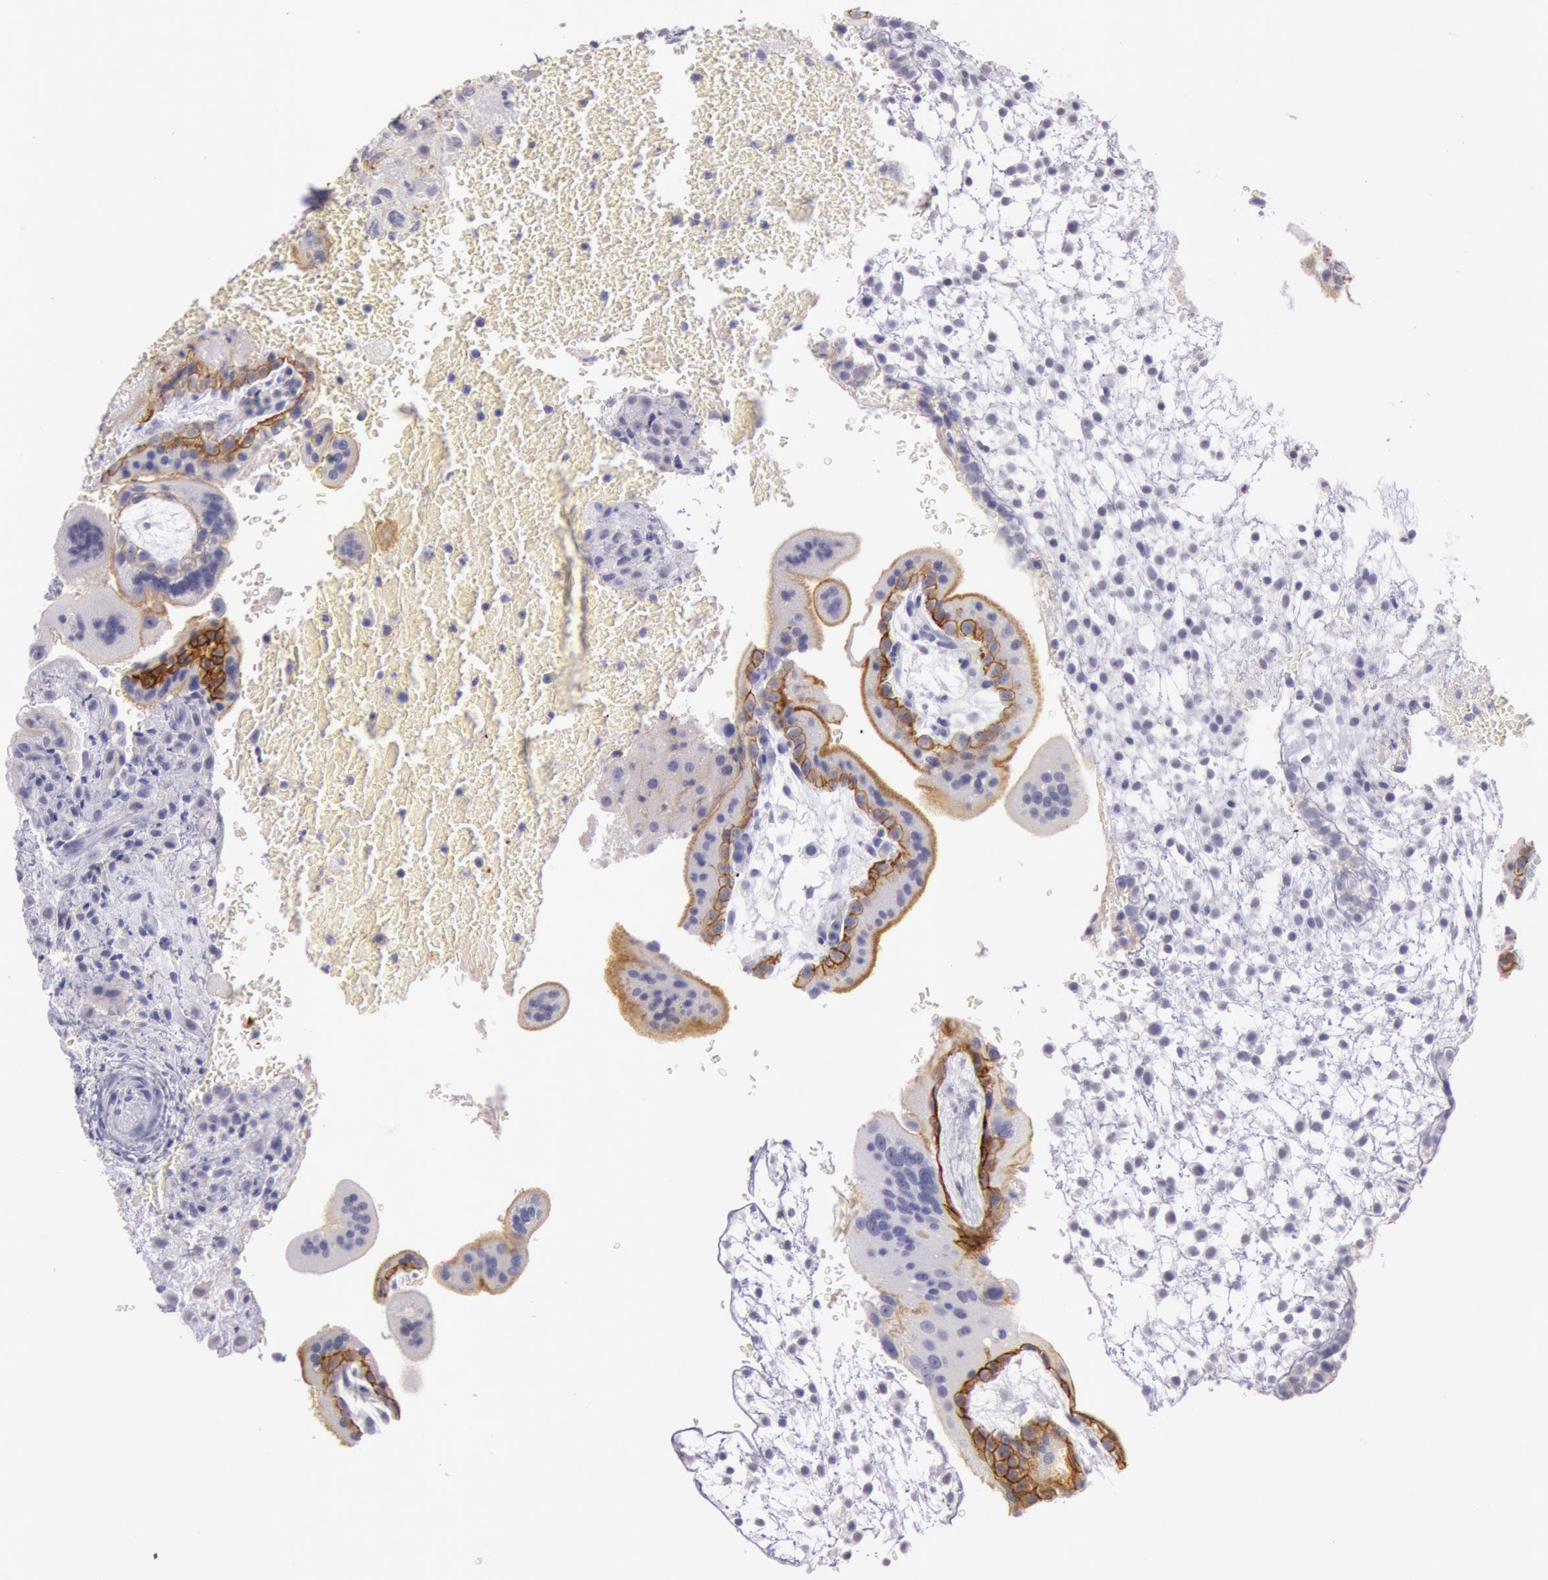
{"staining": {"intensity": "negative", "quantity": "none", "location": "none"}, "tissue": "placenta", "cell_type": "Decidual cells", "image_type": "normal", "snomed": [{"axis": "morphology", "description": "Normal tissue, NOS"}, {"axis": "topography", "description": "Placenta"}], "caption": "Micrograph shows no significant protein expression in decidual cells of normal placenta. Nuclei are stained in blue.", "gene": "EGFR", "patient": {"sex": "female", "age": 35}}